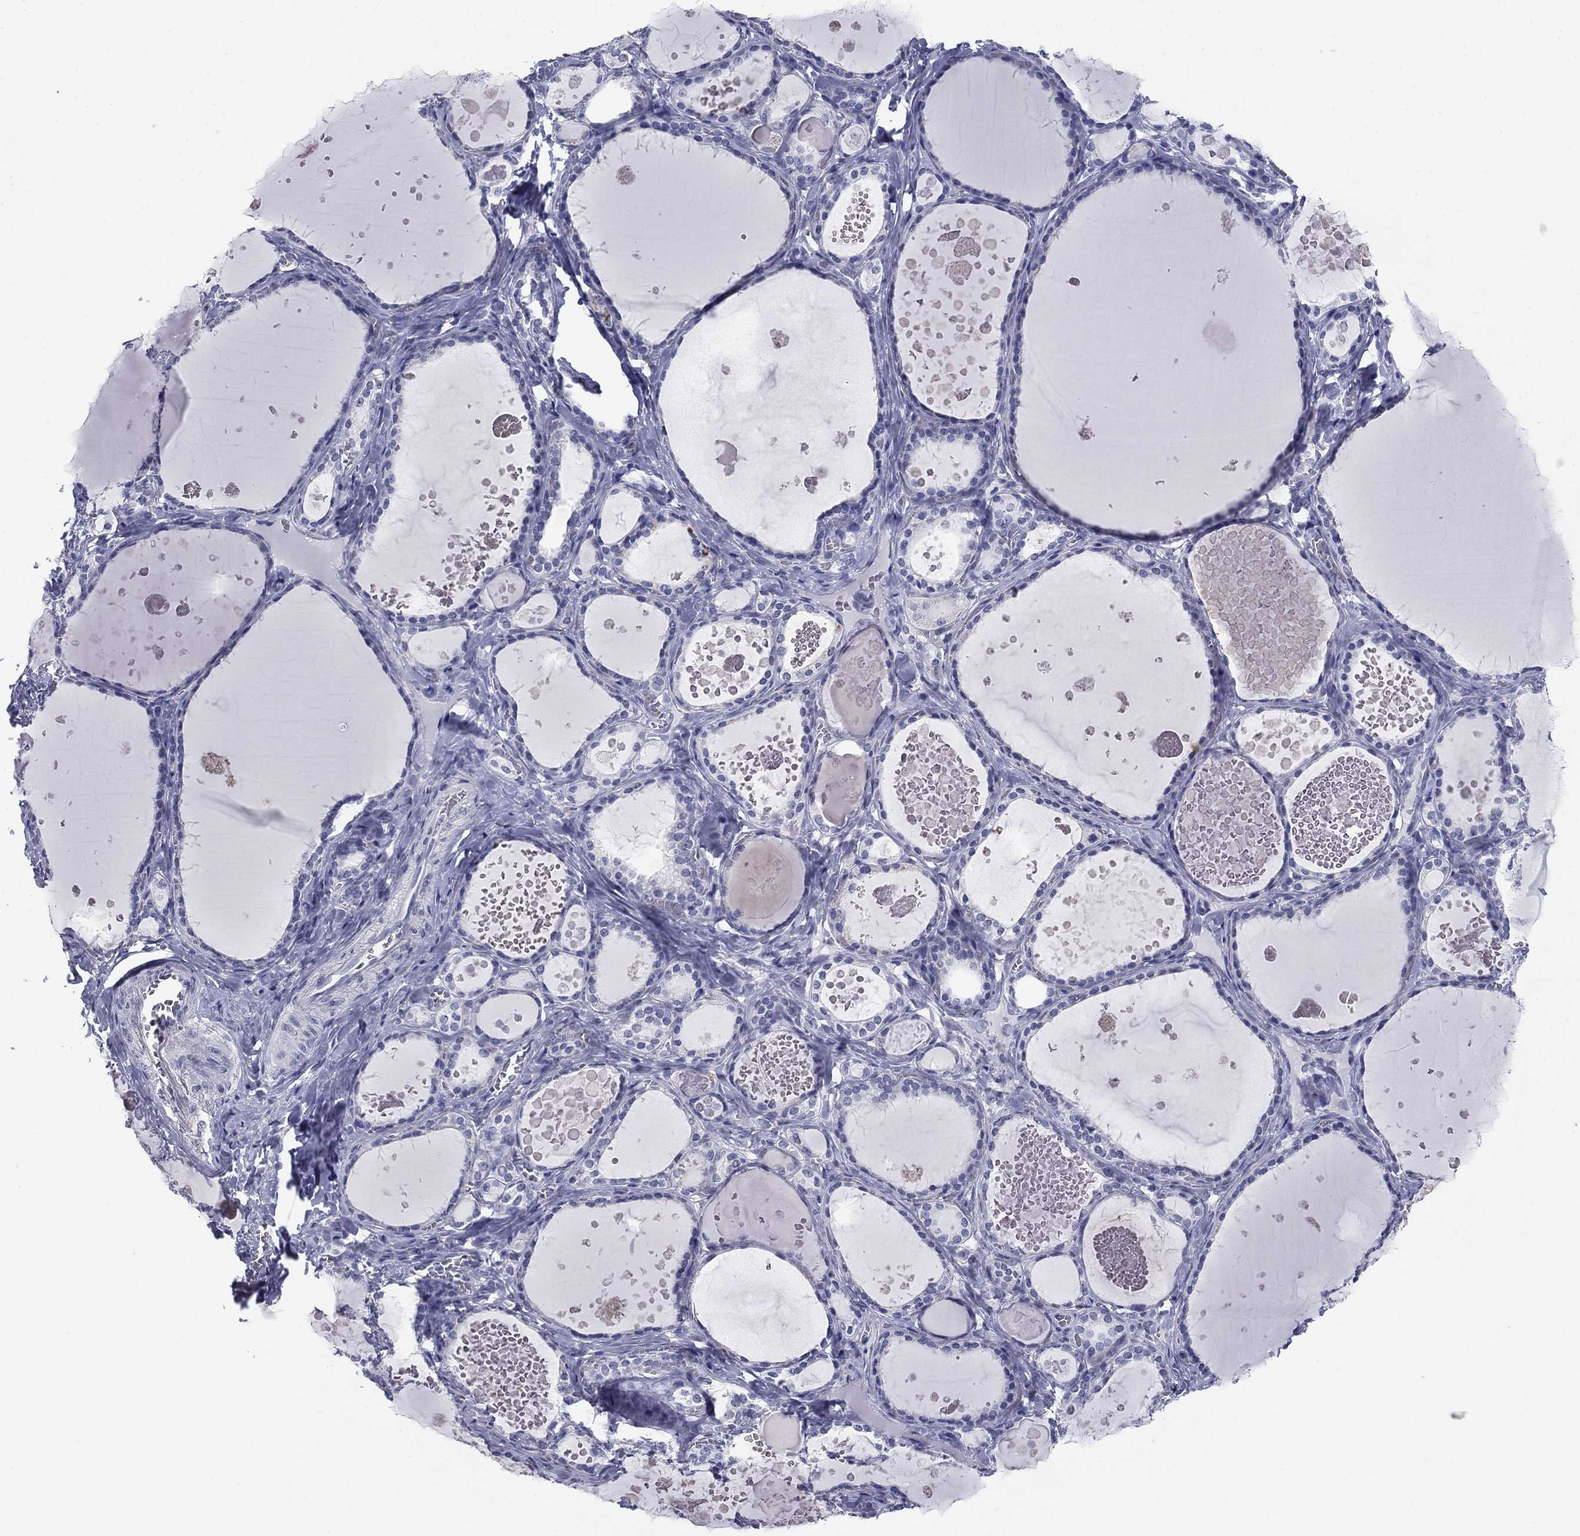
{"staining": {"intensity": "negative", "quantity": "none", "location": "none"}, "tissue": "thyroid gland", "cell_type": "Glandular cells", "image_type": "normal", "snomed": [{"axis": "morphology", "description": "Normal tissue, NOS"}, {"axis": "topography", "description": "Thyroid gland"}], "caption": "Human thyroid gland stained for a protein using immunohistochemistry (IHC) displays no expression in glandular cells.", "gene": "HAO1", "patient": {"sex": "female", "age": 56}}